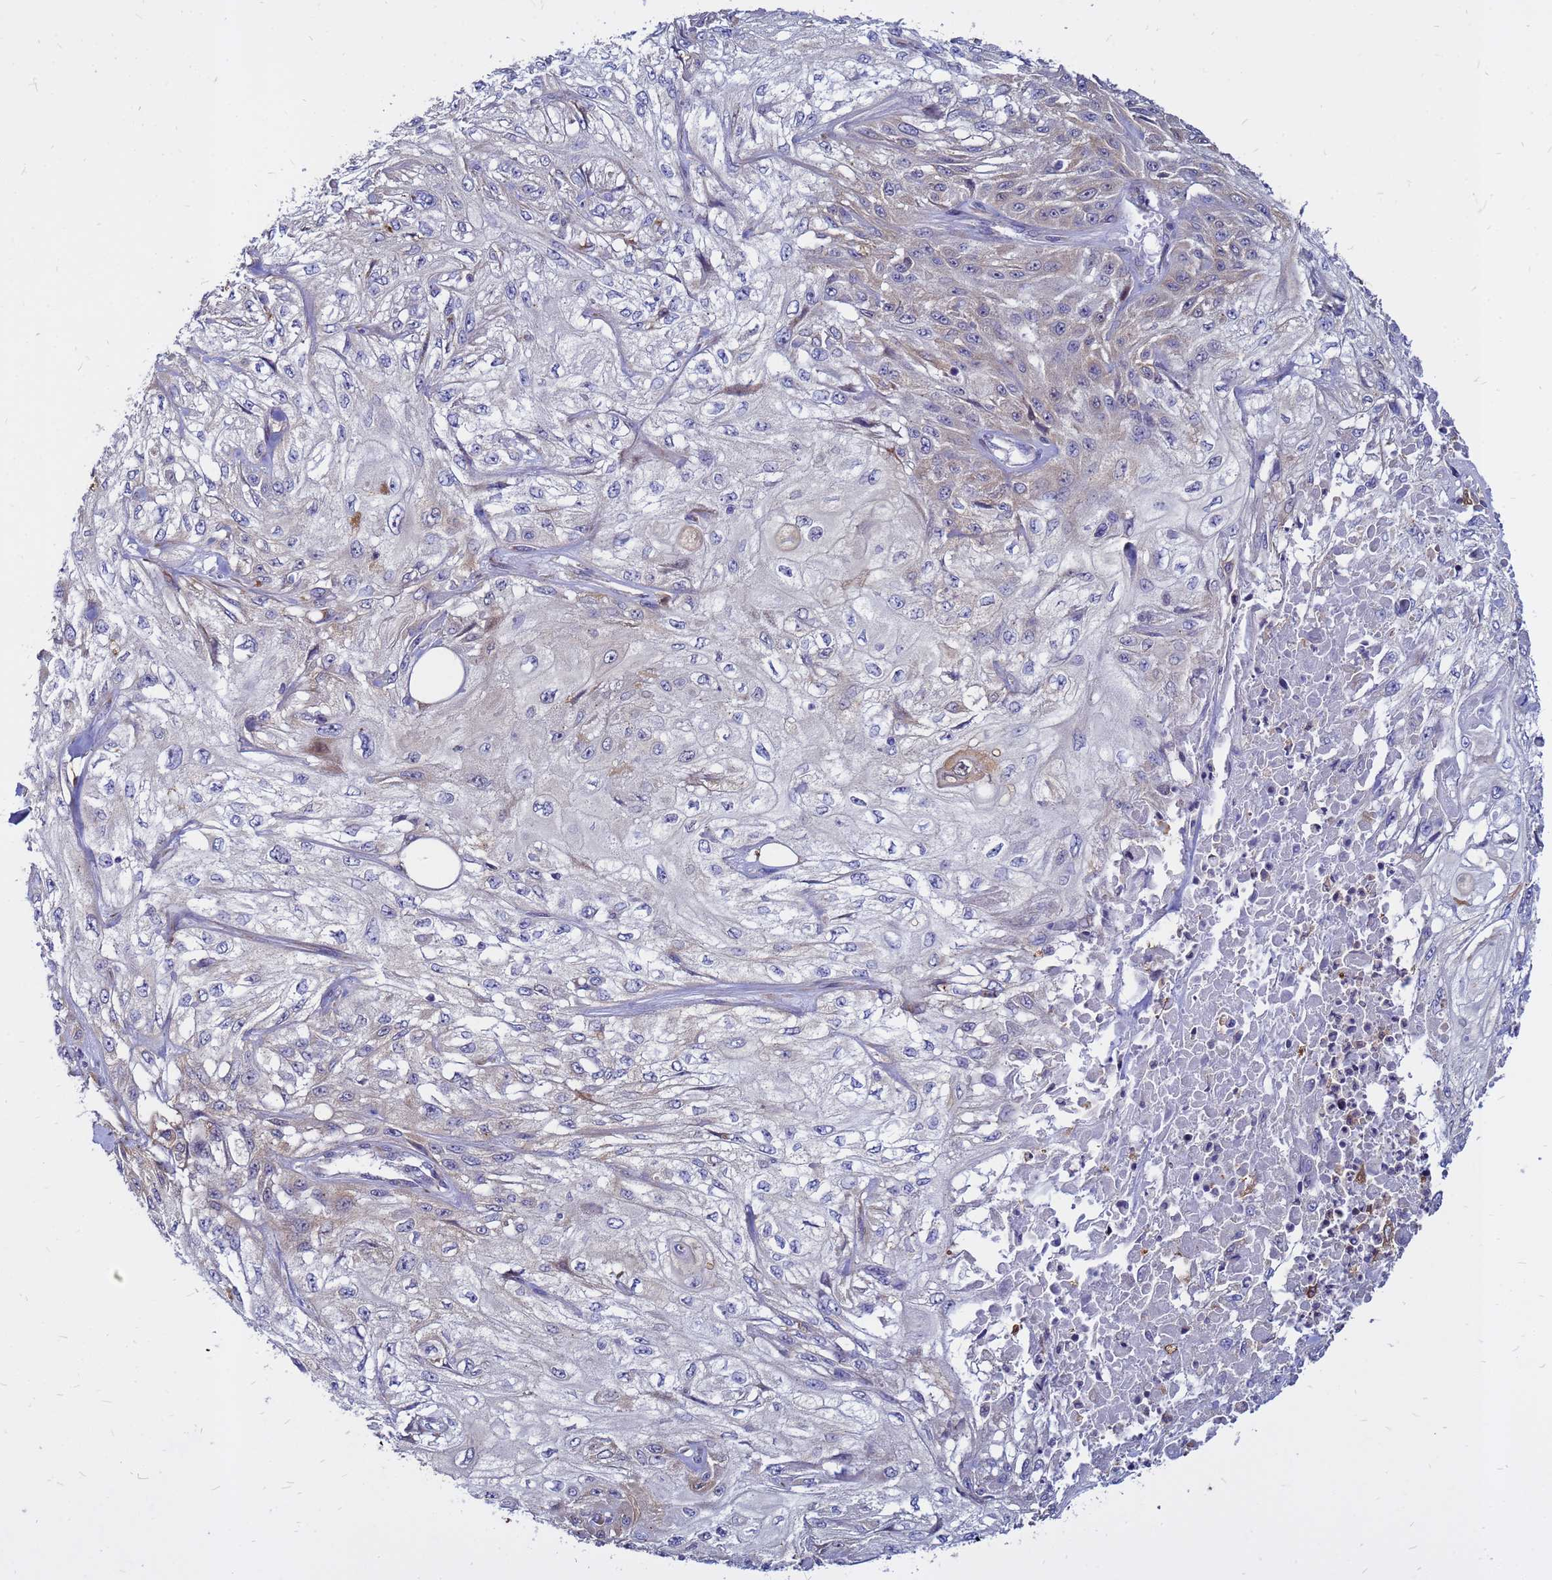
{"staining": {"intensity": "negative", "quantity": "none", "location": "none"}, "tissue": "skin cancer", "cell_type": "Tumor cells", "image_type": "cancer", "snomed": [{"axis": "morphology", "description": "Squamous cell carcinoma, NOS"}, {"axis": "morphology", "description": "Squamous cell carcinoma, metastatic, NOS"}, {"axis": "topography", "description": "Skin"}, {"axis": "topography", "description": "Lymph node"}], "caption": "DAB (3,3'-diaminobenzidine) immunohistochemical staining of skin cancer (metastatic squamous cell carcinoma) reveals no significant staining in tumor cells.", "gene": "MOB2", "patient": {"sex": "male", "age": 75}}